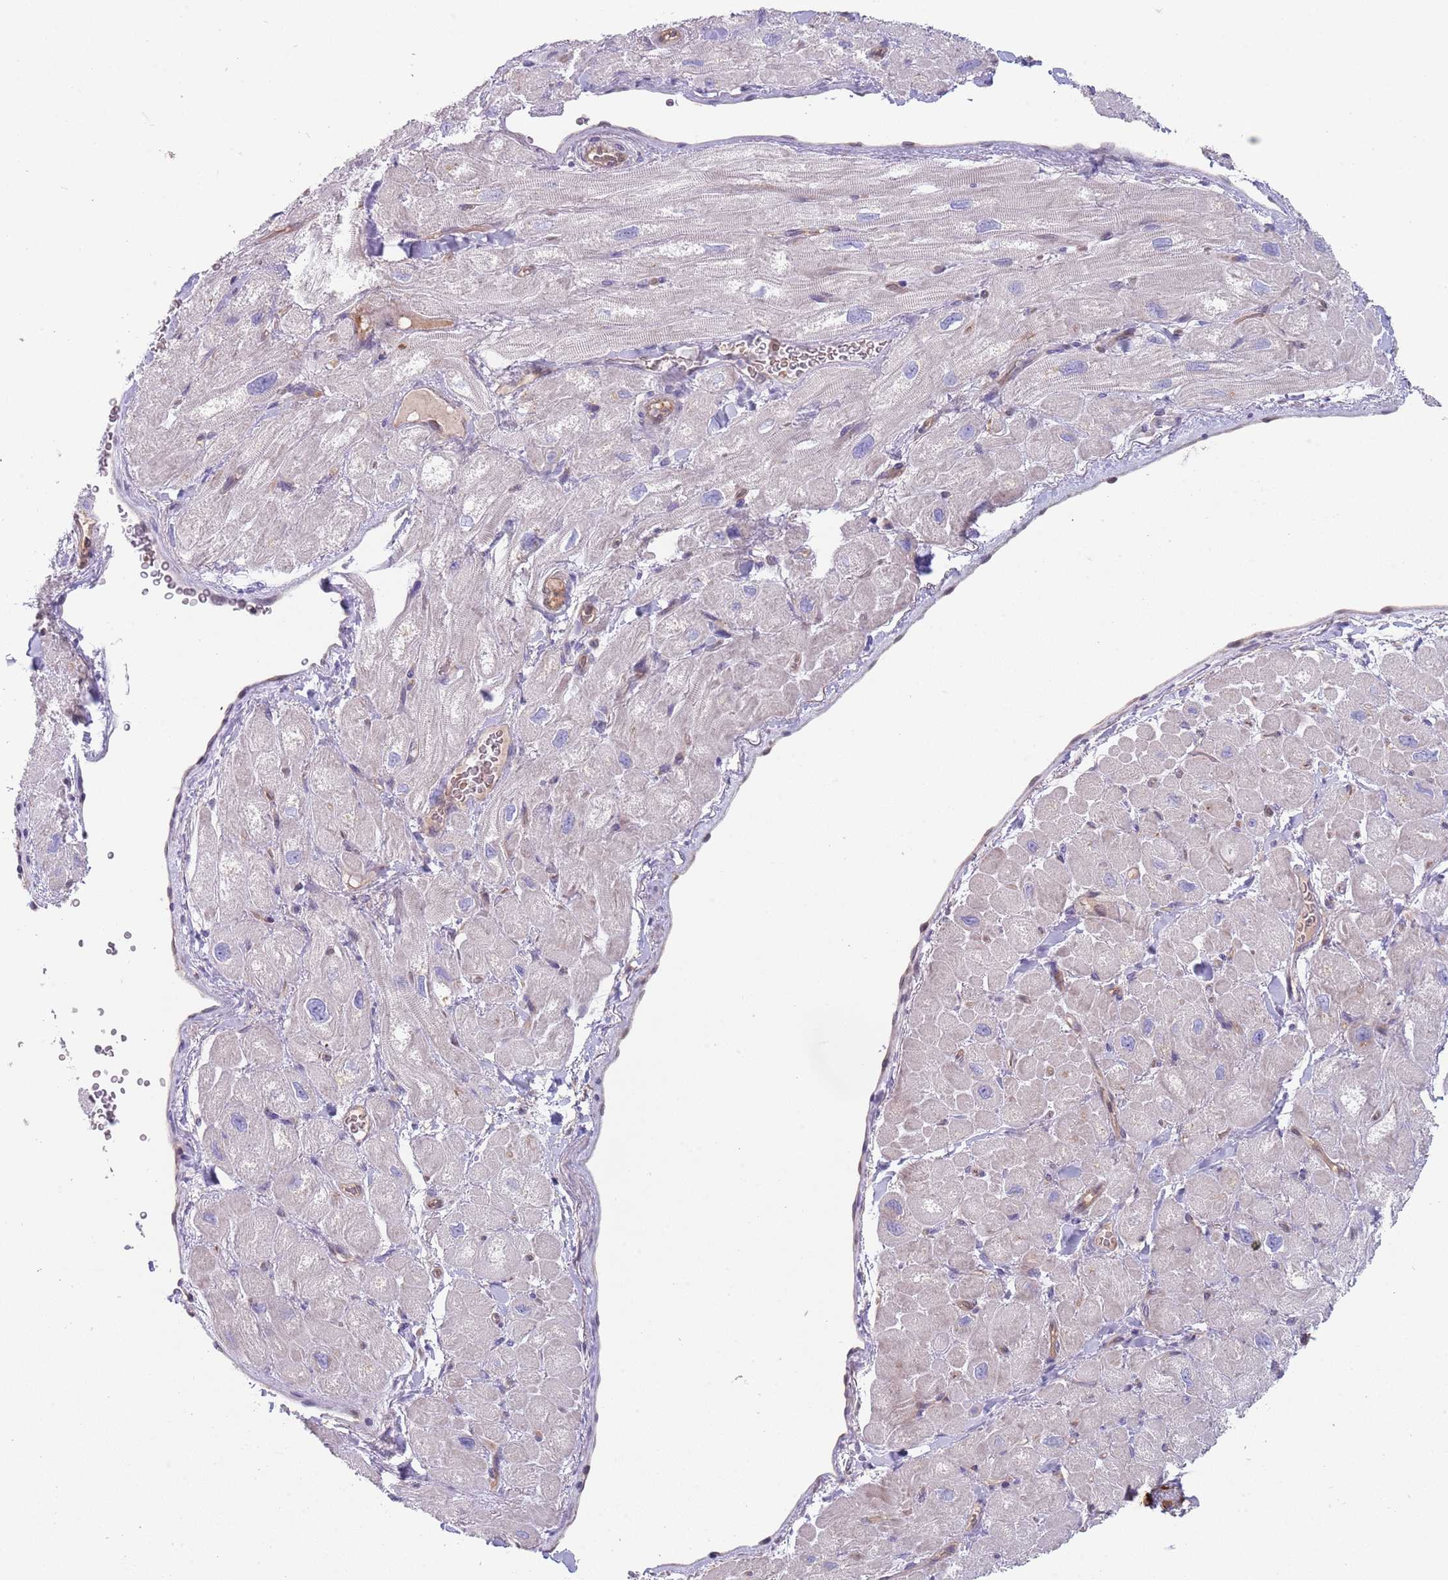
{"staining": {"intensity": "weak", "quantity": "25%-75%", "location": "cytoplasmic/membranous"}, "tissue": "heart muscle", "cell_type": "Cardiomyocytes", "image_type": "normal", "snomed": [{"axis": "morphology", "description": "Normal tissue, NOS"}, {"axis": "topography", "description": "Heart"}], "caption": "Immunohistochemistry image of benign heart muscle stained for a protein (brown), which demonstrates low levels of weak cytoplasmic/membranous expression in approximately 25%-75% of cardiomyocytes.", "gene": "GSDMD", "patient": {"sex": "male", "age": 65}}